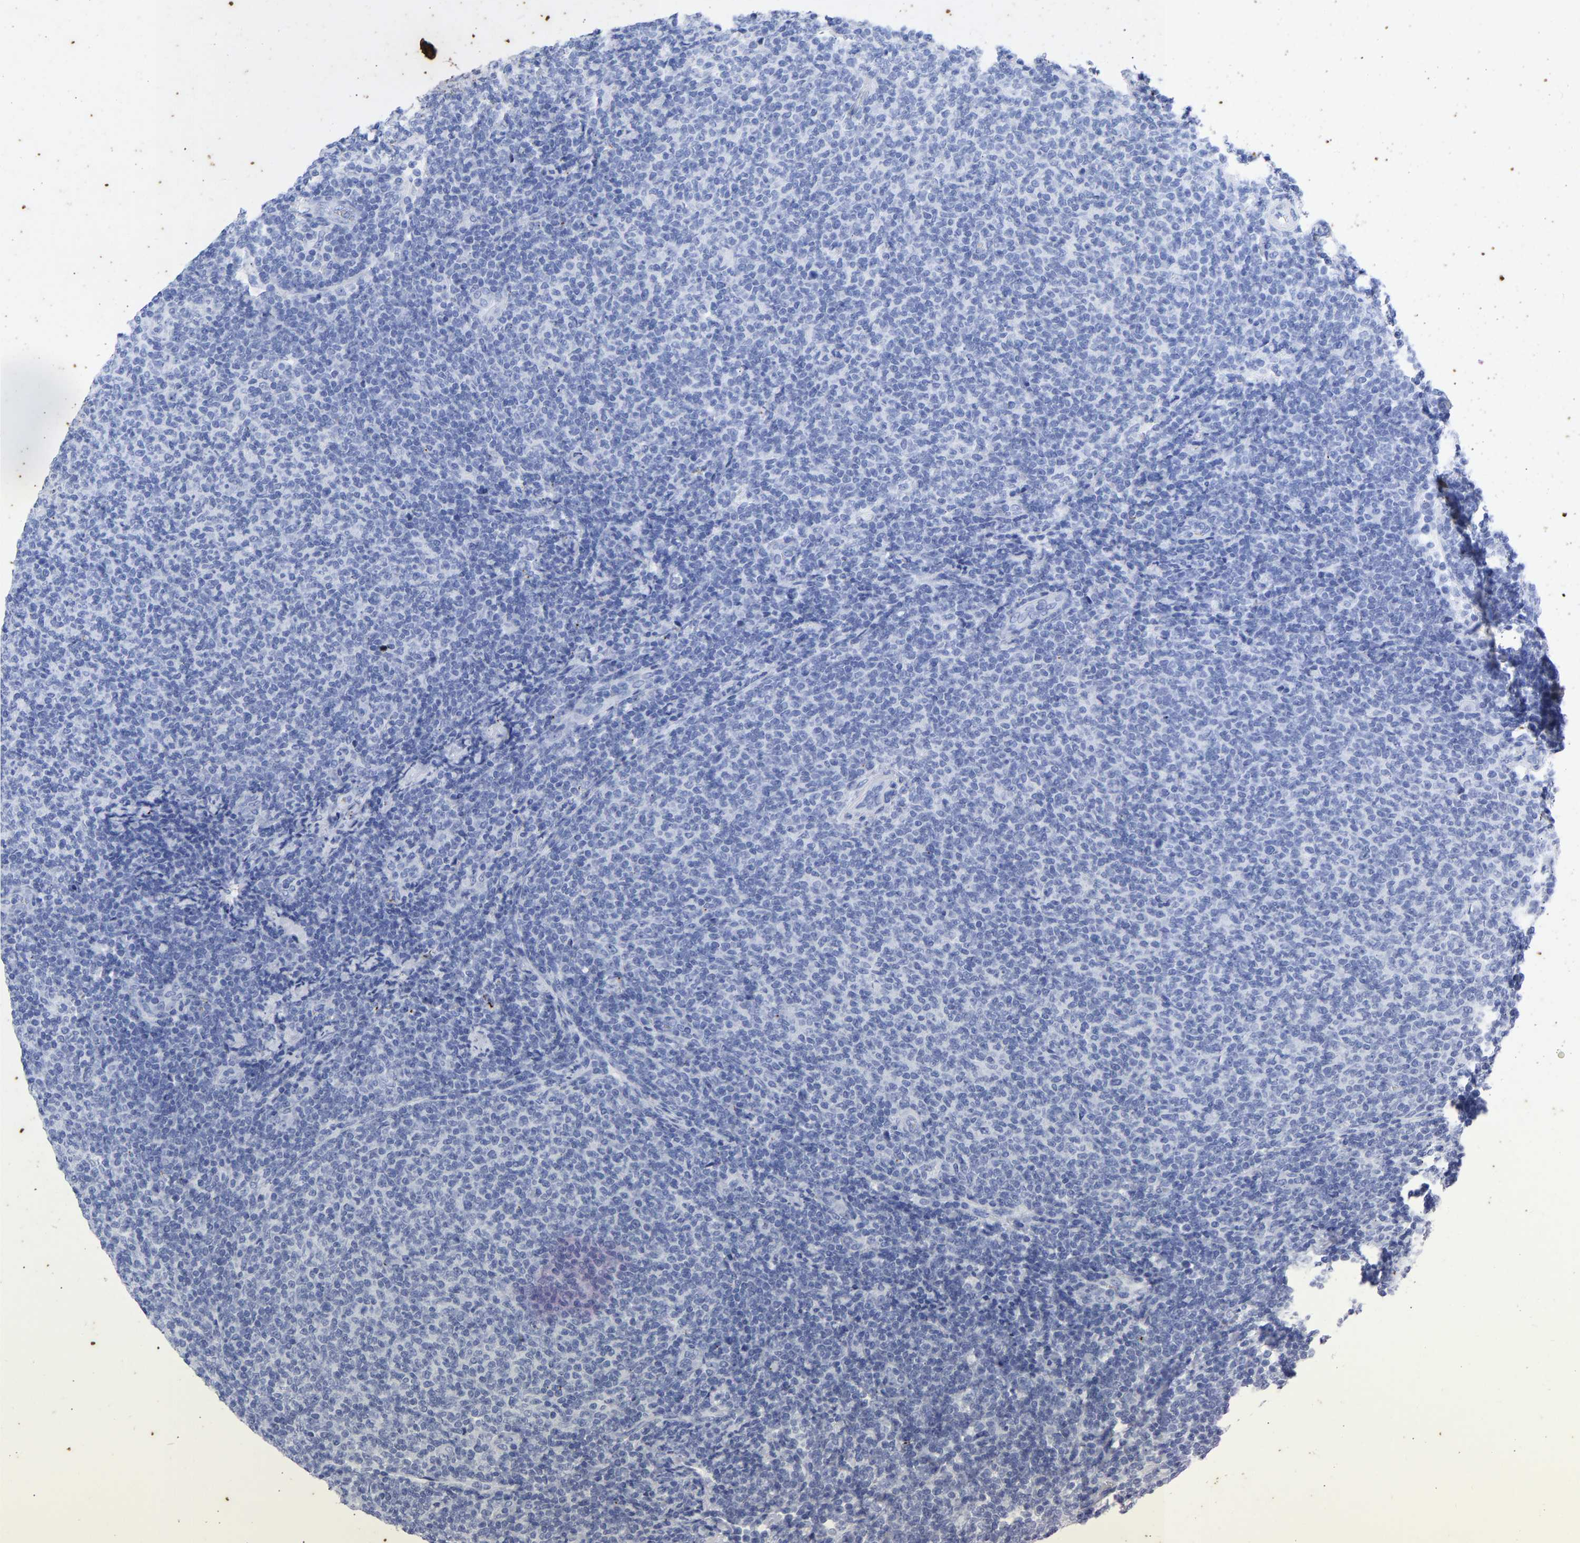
{"staining": {"intensity": "negative", "quantity": "none", "location": "none"}, "tissue": "lymphoma", "cell_type": "Tumor cells", "image_type": "cancer", "snomed": [{"axis": "morphology", "description": "Malignant lymphoma, non-Hodgkin's type, Low grade"}, {"axis": "topography", "description": "Lymph node"}], "caption": "Immunohistochemistry (IHC) micrograph of neoplastic tissue: low-grade malignant lymphoma, non-Hodgkin's type stained with DAB (3,3'-diaminobenzidine) exhibits no significant protein expression in tumor cells.", "gene": "KRT1", "patient": {"sex": "male", "age": 66}}